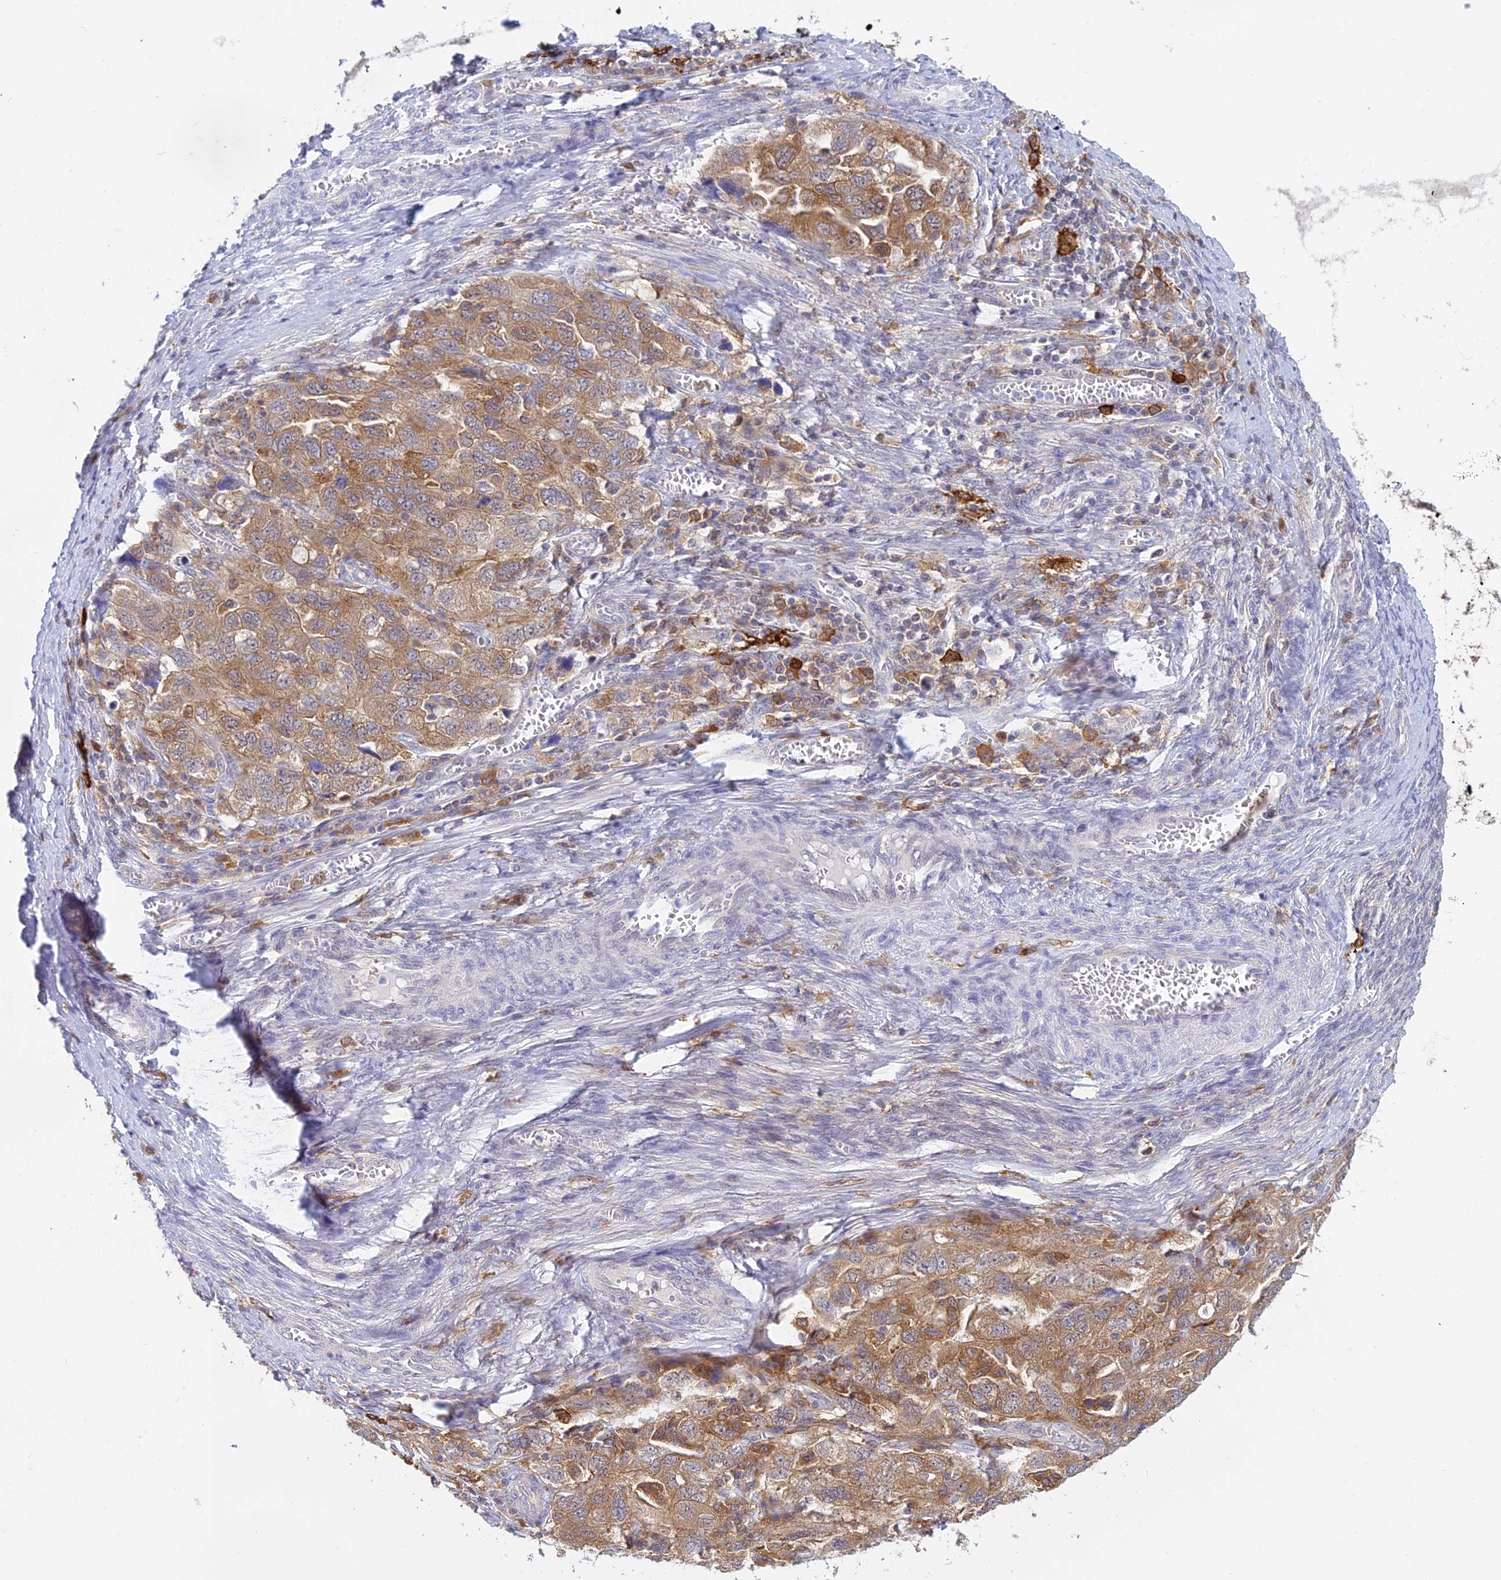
{"staining": {"intensity": "moderate", "quantity": ">75%", "location": "cytoplasmic/membranous"}, "tissue": "ovarian cancer", "cell_type": "Tumor cells", "image_type": "cancer", "snomed": [{"axis": "morphology", "description": "Carcinoma, NOS"}, {"axis": "morphology", "description": "Cystadenocarcinoma, serous, NOS"}, {"axis": "topography", "description": "Ovary"}], "caption": "This micrograph demonstrates ovarian cancer (serous cystadenocarcinoma) stained with immunohistochemistry (IHC) to label a protein in brown. The cytoplasmic/membranous of tumor cells show moderate positivity for the protein. Nuclei are counter-stained blue.", "gene": "UBE2G1", "patient": {"sex": "female", "age": 69}}